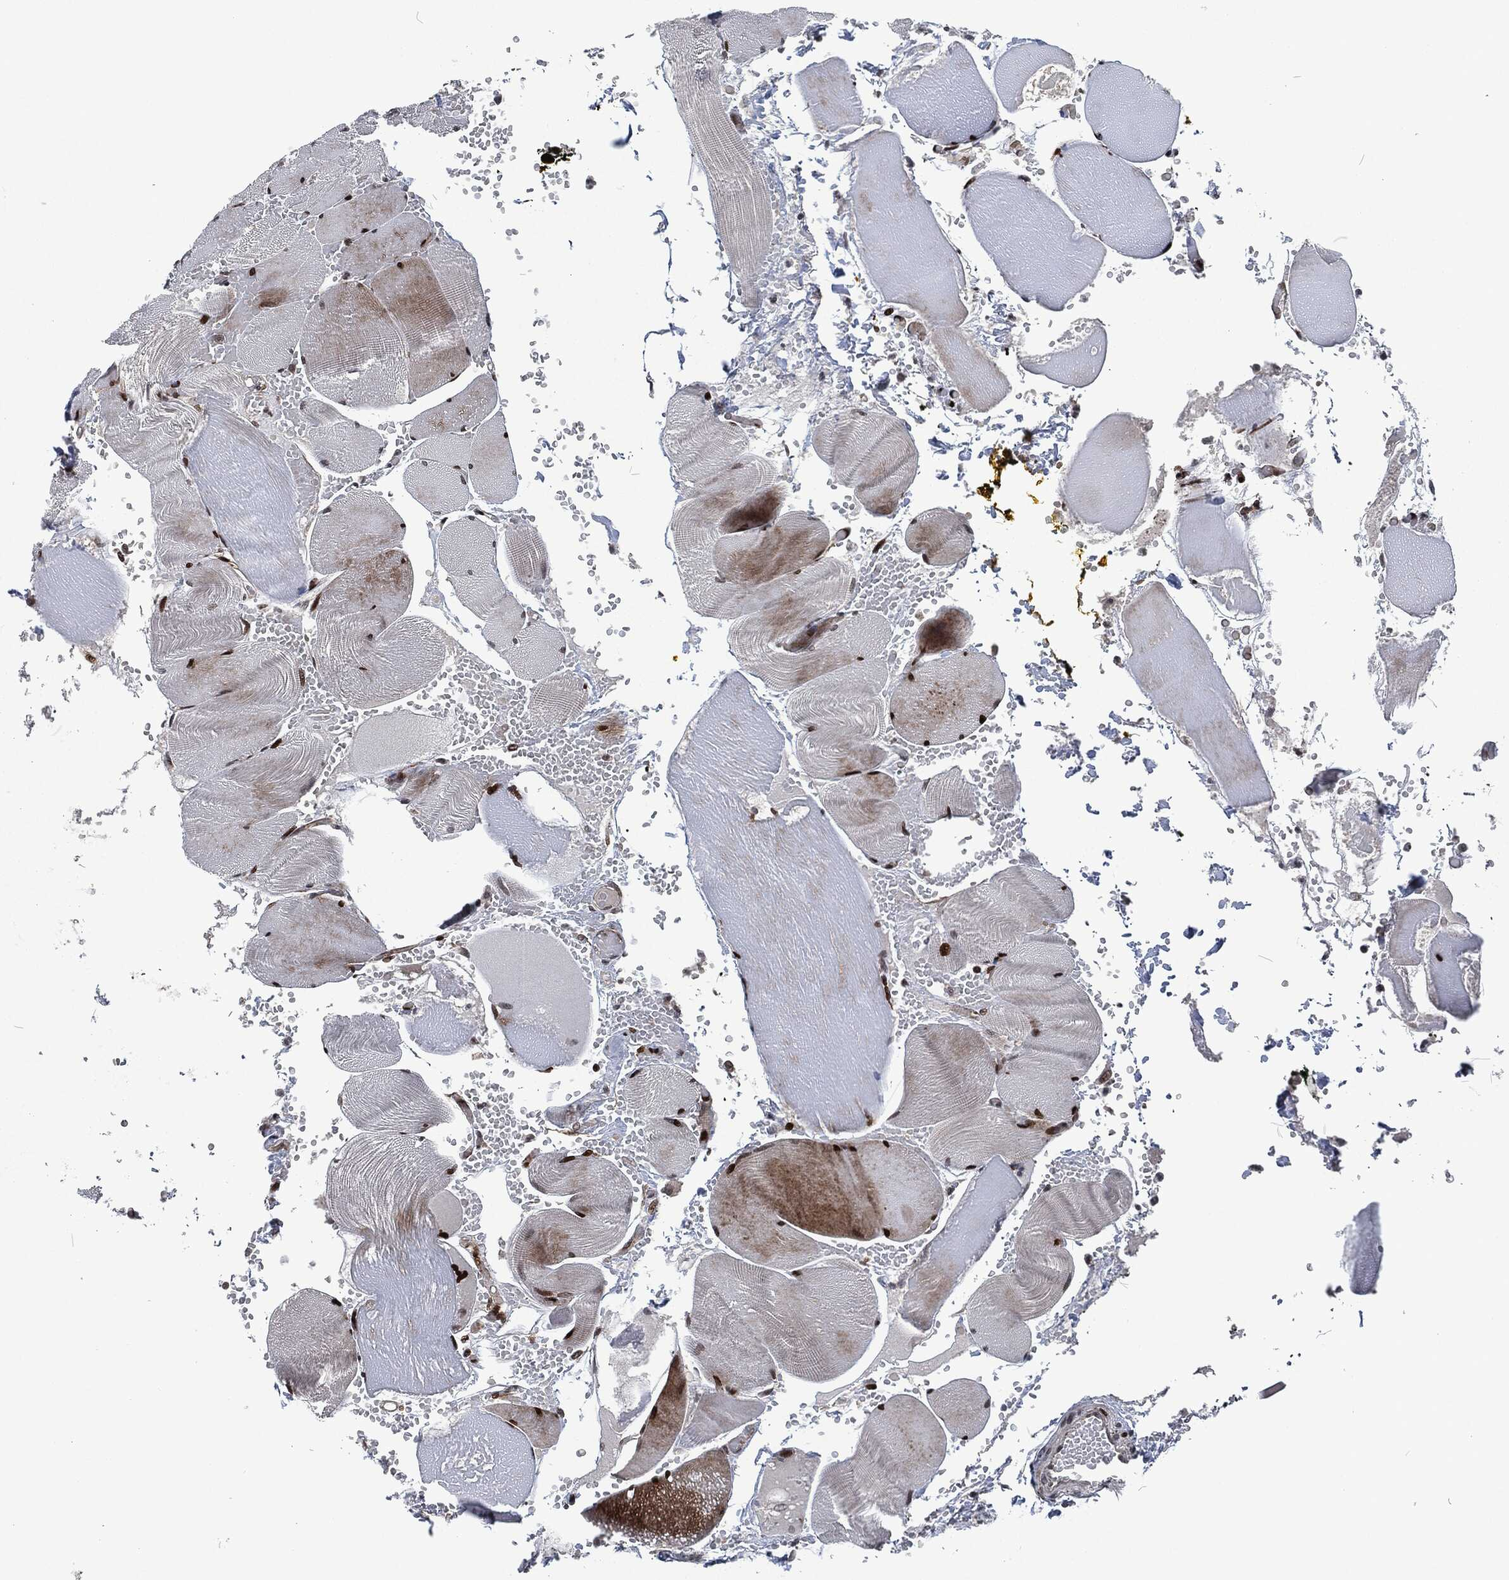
{"staining": {"intensity": "strong", "quantity": "25%-75%", "location": "nuclear"}, "tissue": "skeletal muscle", "cell_type": "Myocytes", "image_type": "normal", "snomed": [{"axis": "morphology", "description": "Normal tissue, NOS"}, {"axis": "topography", "description": "Skeletal muscle"}], "caption": "Human skeletal muscle stained for a protein (brown) demonstrates strong nuclear positive staining in about 25%-75% of myocytes.", "gene": "EGFR", "patient": {"sex": "male", "age": 56}}